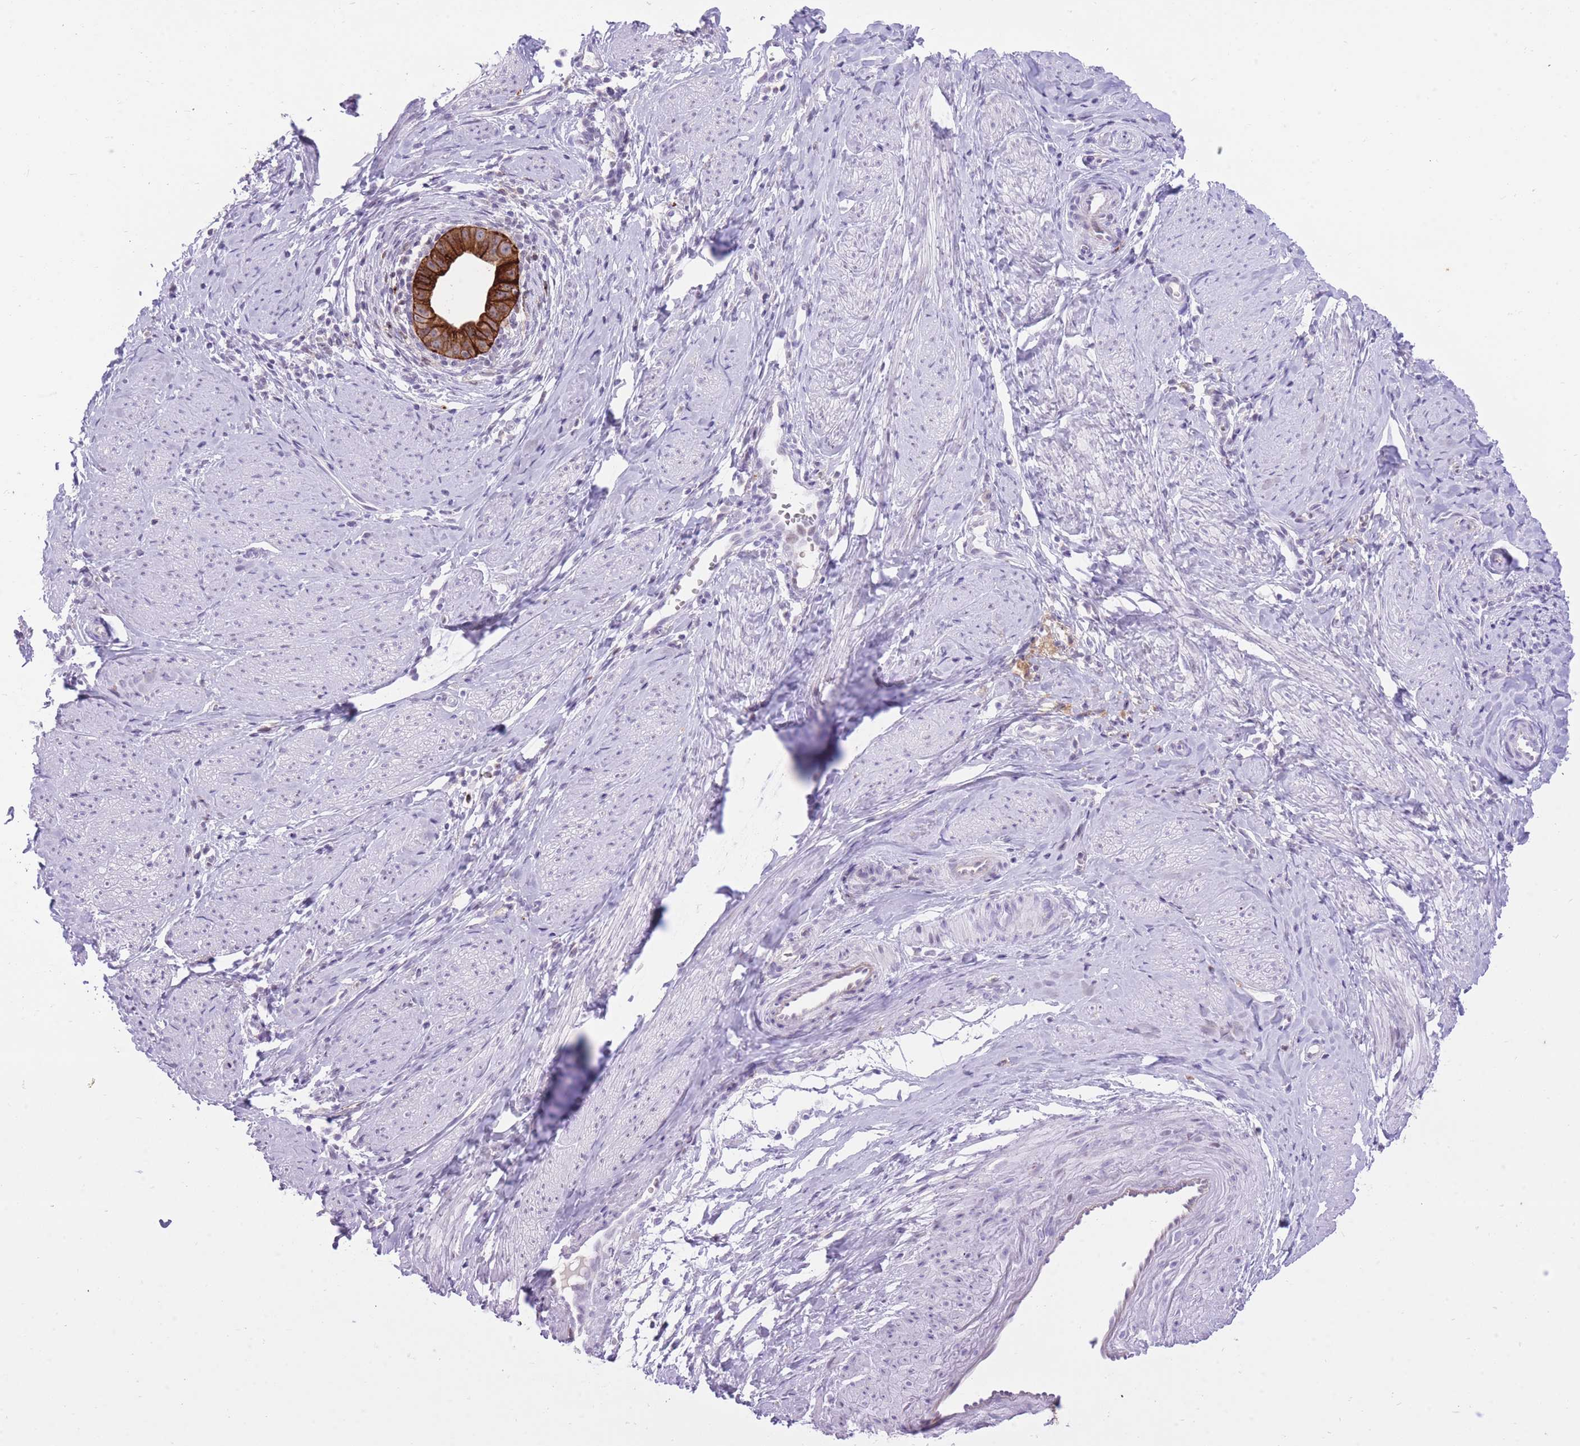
{"staining": {"intensity": "strong", "quantity": ">75%", "location": "cytoplasmic/membranous"}, "tissue": "cervical cancer", "cell_type": "Tumor cells", "image_type": "cancer", "snomed": [{"axis": "morphology", "description": "Adenocarcinoma, NOS"}, {"axis": "topography", "description": "Cervix"}], "caption": "DAB (3,3'-diaminobenzidine) immunohistochemical staining of human cervical cancer (adenocarcinoma) shows strong cytoplasmic/membranous protein staining in approximately >75% of tumor cells.", "gene": "MEIS3", "patient": {"sex": "female", "age": 36}}